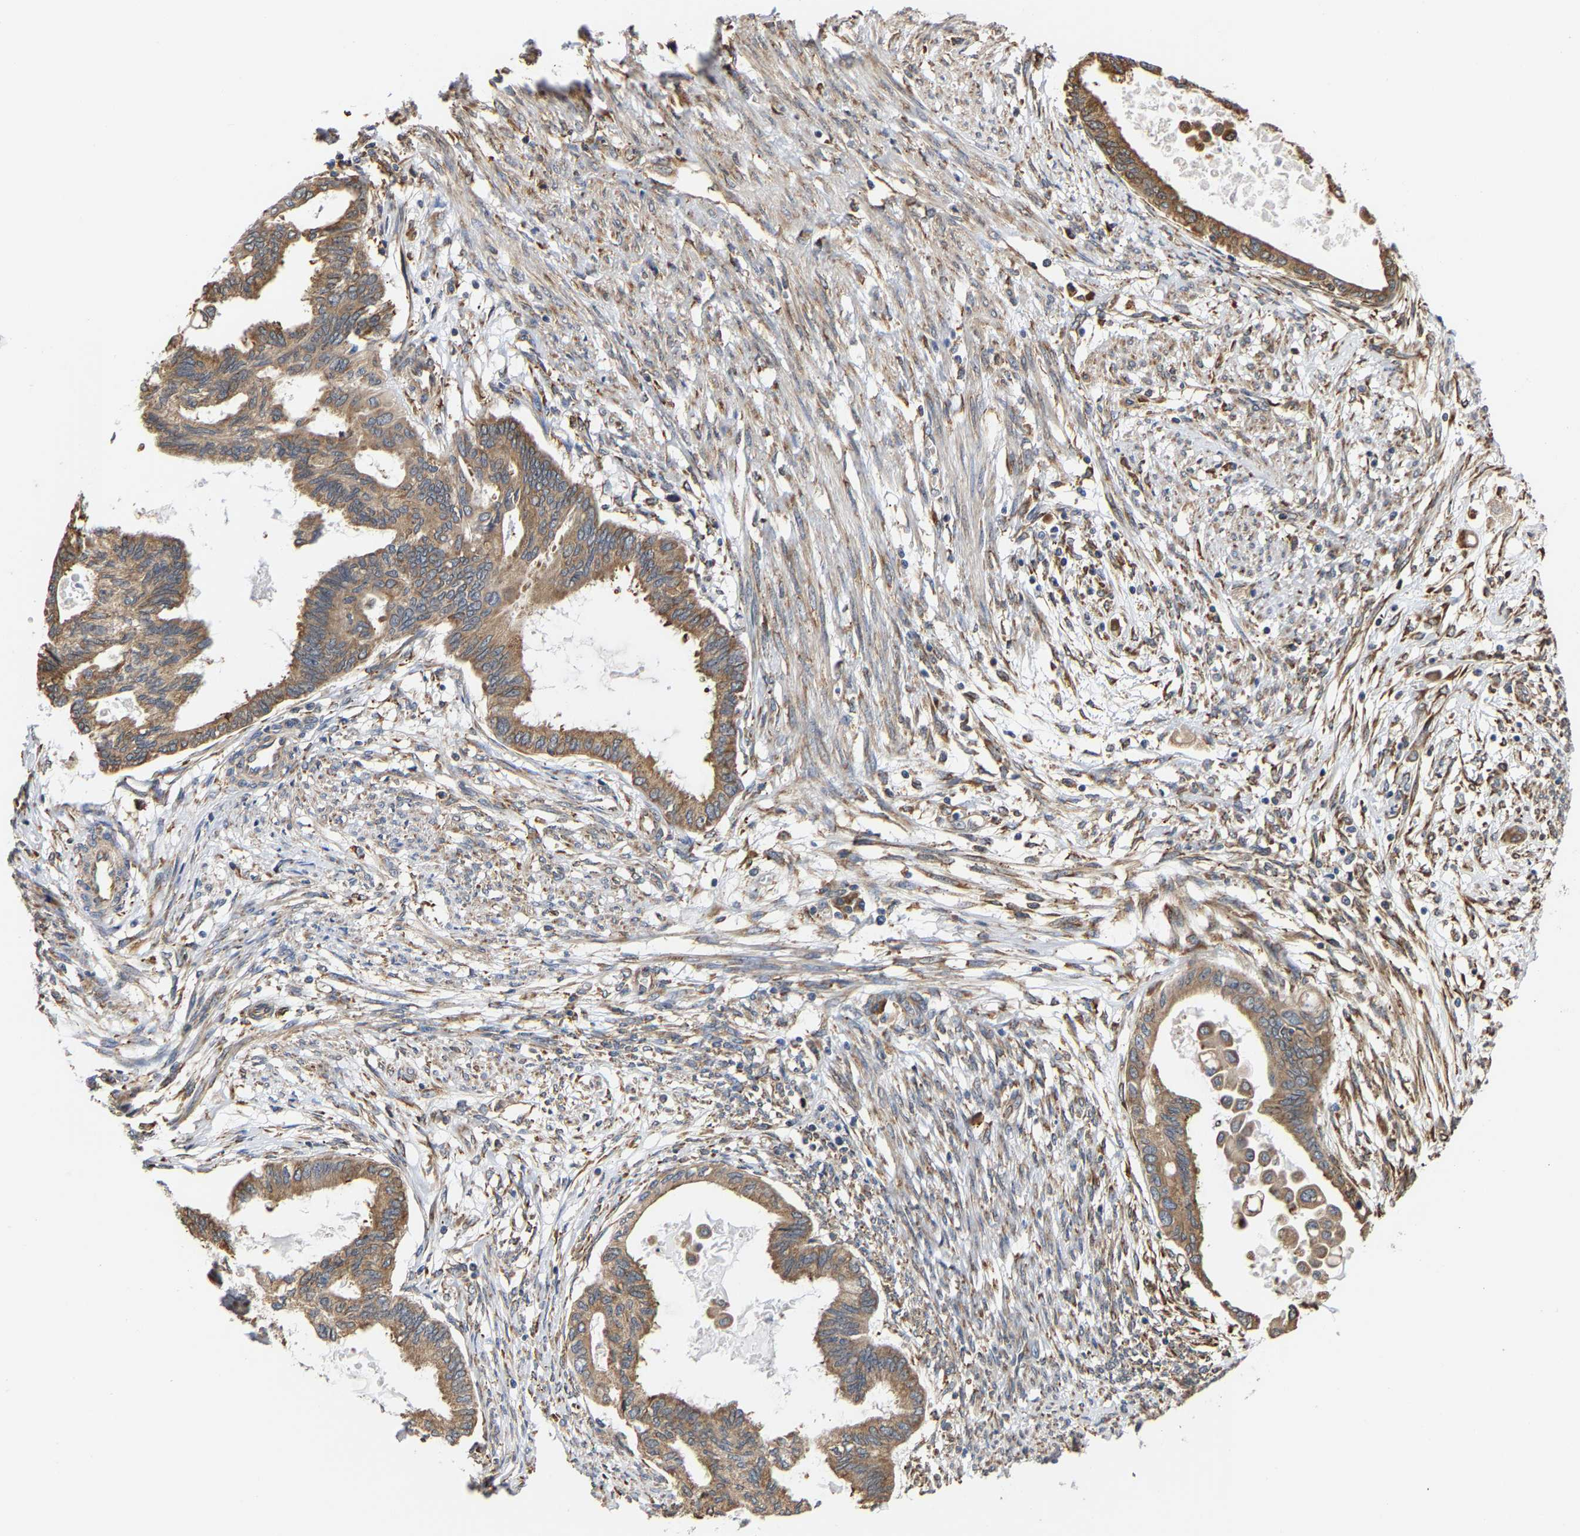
{"staining": {"intensity": "moderate", "quantity": ">75%", "location": "cytoplasmic/membranous"}, "tissue": "cervical cancer", "cell_type": "Tumor cells", "image_type": "cancer", "snomed": [{"axis": "morphology", "description": "Normal tissue, NOS"}, {"axis": "morphology", "description": "Adenocarcinoma, NOS"}, {"axis": "topography", "description": "Cervix"}, {"axis": "topography", "description": "Endometrium"}], "caption": "Immunohistochemistry image of neoplastic tissue: human cervical cancer stained using immunohistochemistry shows medium levels of moderate protein expression localized specifically in the cytoplasmic/membranous of tumor cells, appearing as a cytoplasmic/membranous brown color.", "gene": "ARAP1", "patient": {"sex": "female", "age": 86}}